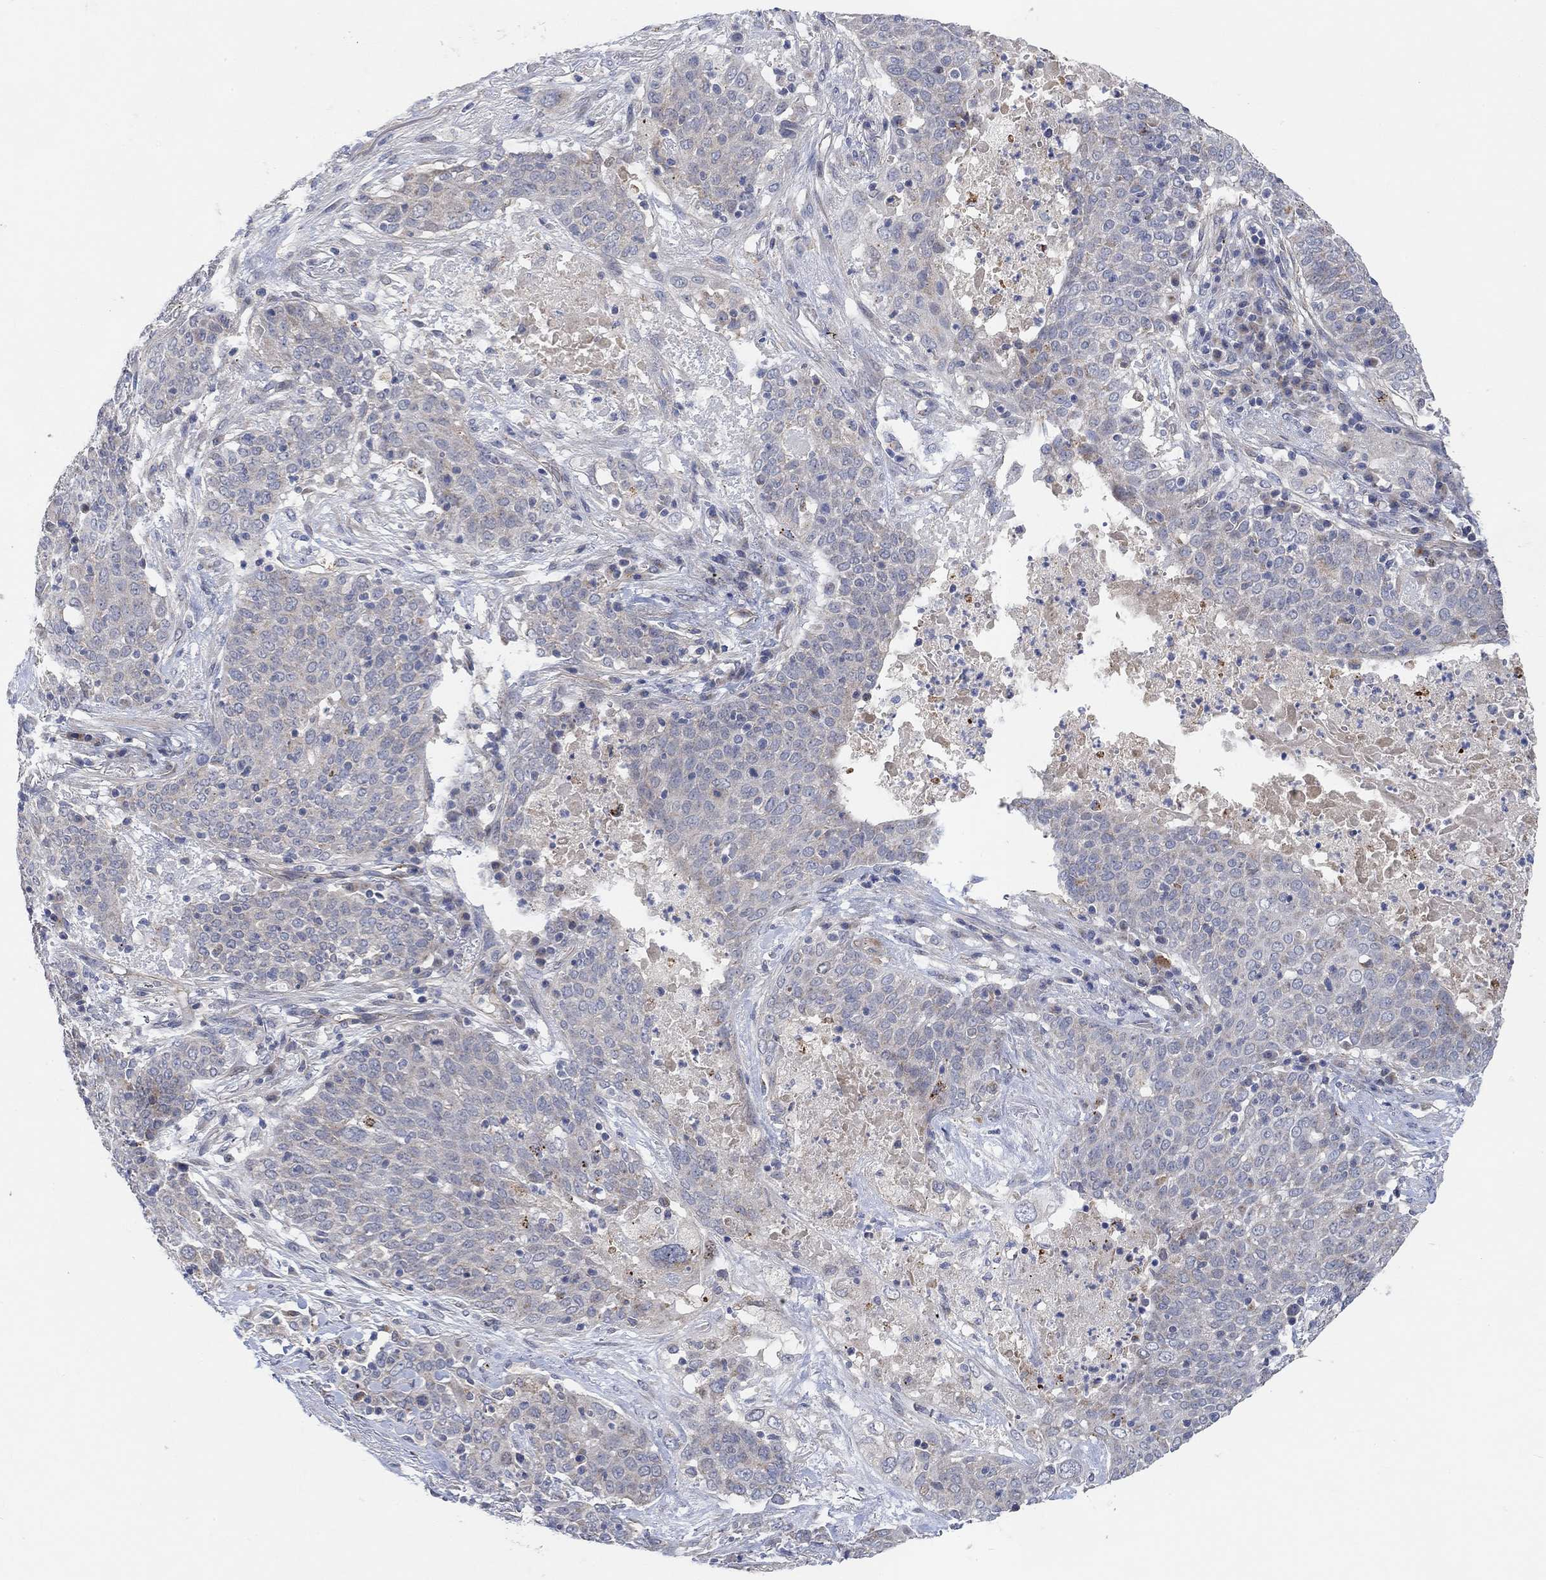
{"staining": {"intensity": "negative", "quantity": "none", "location": "none"}, "tissue": "lung cancer", "cell_type": "Tumor cells", "image_type": "cancer", "snomed": [{"axis": "morphology", "description": "Squamous cell carcinoma, NOS"}, {"axis": "topography", "description": "Lung"}], "caption": "There is no significant expression in tumor cells of lung cancer. (Immunohistochemistry, brightfield microscopy, high magnification).", "gene": "HCRTR1", "patient": {"sex": "male", "age": 82}}